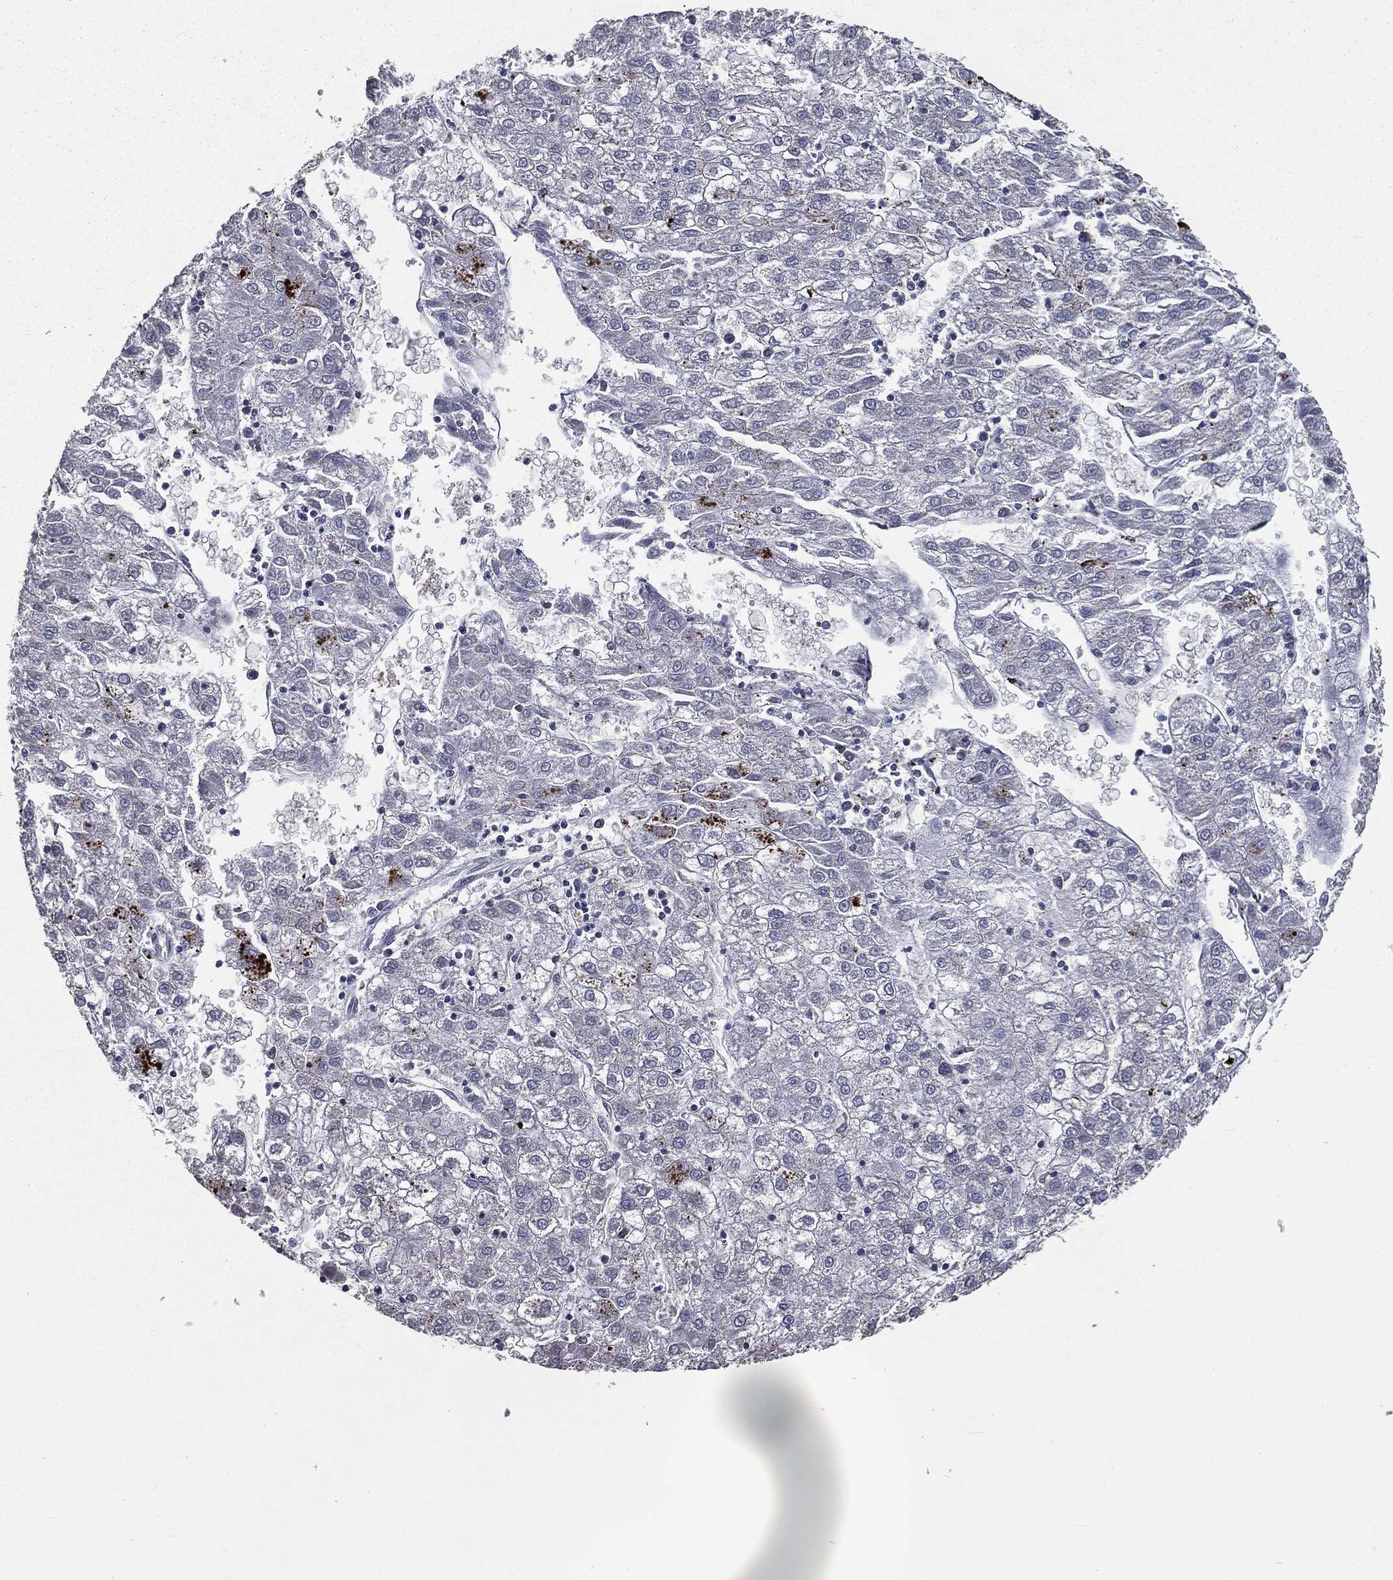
{"staining": {"intensity": "negative", "quantity": "none", "location": "none"}, "tissue": "liver cancer", "cell_type": "Tumor cells", "image_type": "cancer", "snomed": [{"axis": "morphology", "description": "Carcinoma, Hepatocellular, NOS"}, {"axis": "topography", "description": "Liver"}], "caption": "The micrograph shows no significant positivity in tumor cells of liver cancer (hepatocellular carcinoma).", "gene": "SARS1", "patient": {"sex": "male", "age": 72}}